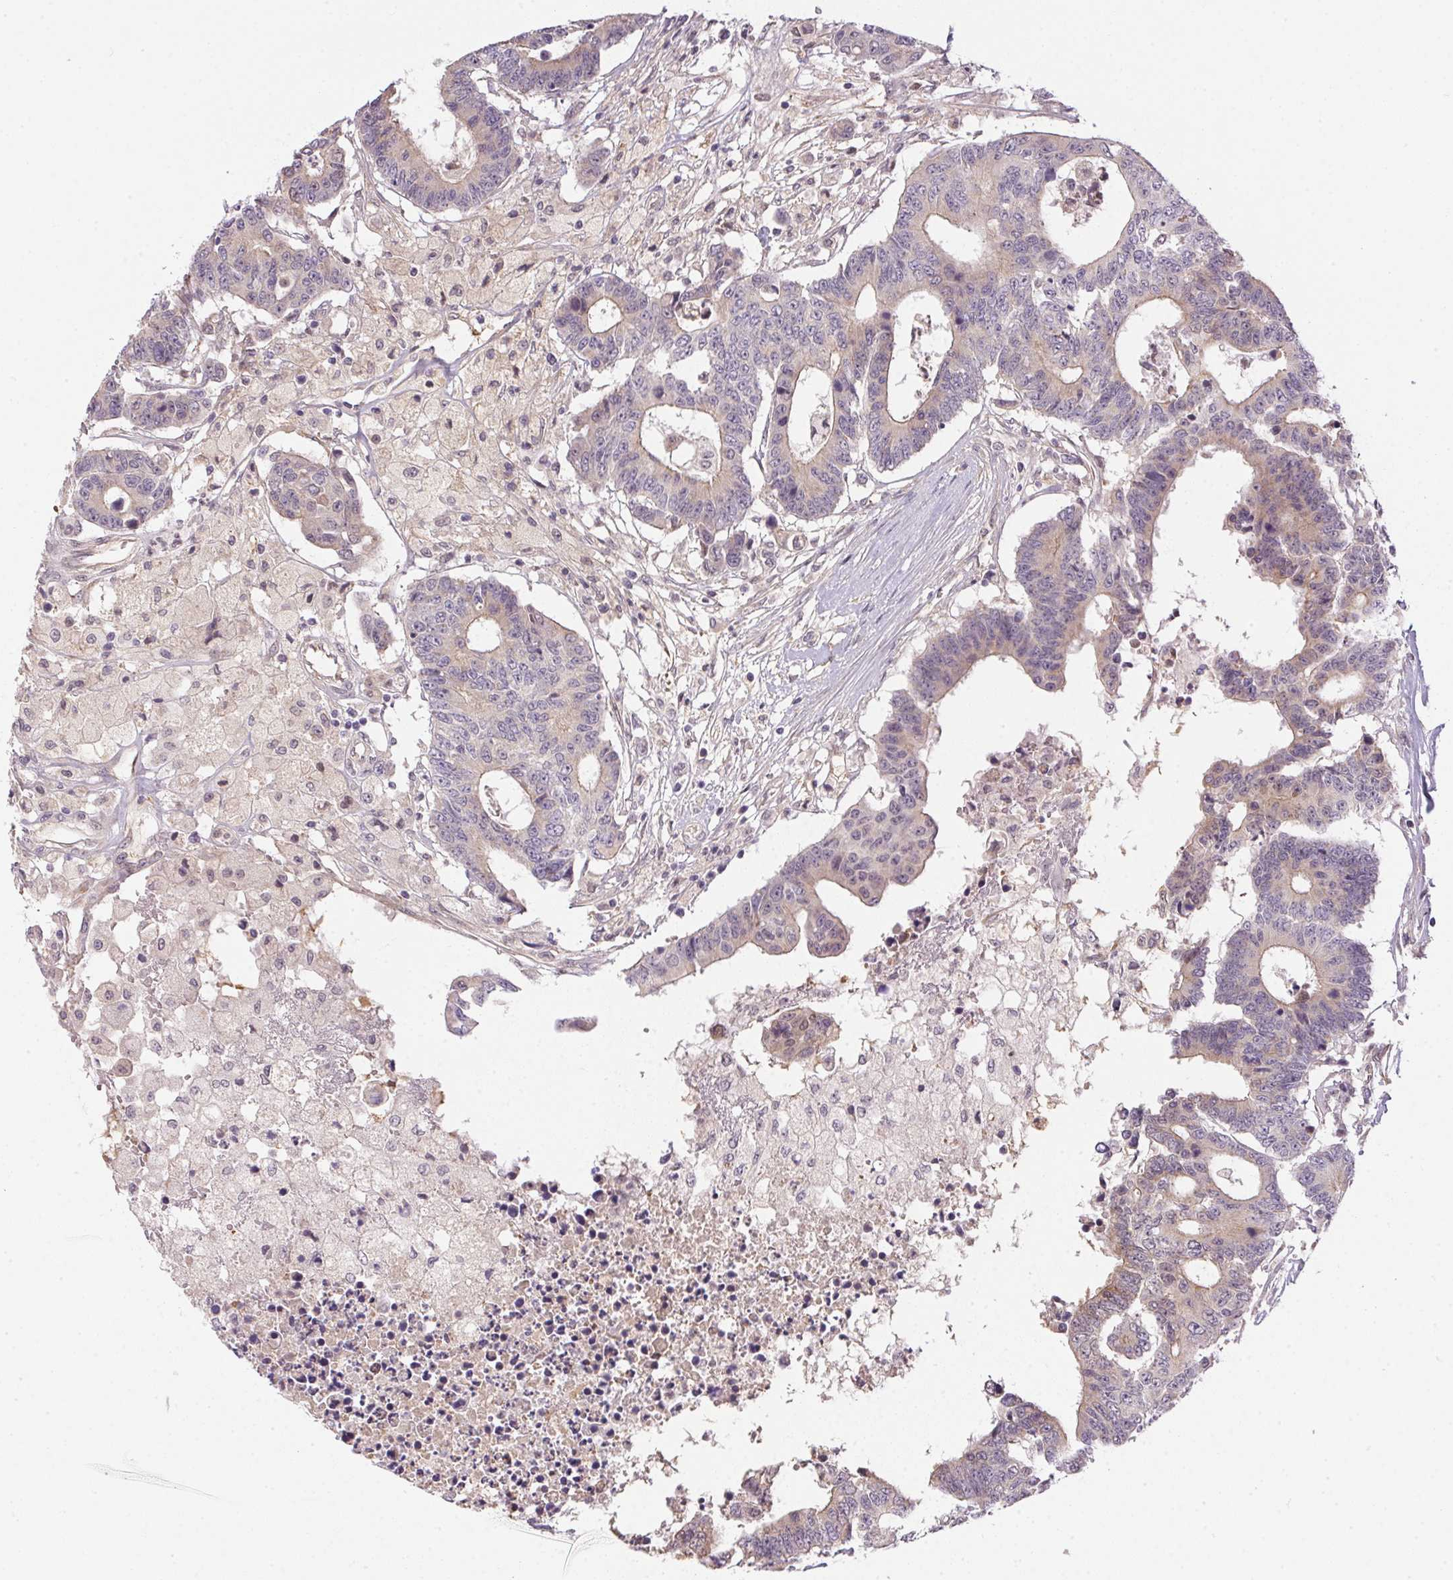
{"staining": {"intensity": "weak", "quantity": "<25%", "location": "cytoplasmic/membranous"}, "tissue": "colorectal cancer", "cell_type": "Tumor cells", "image_type": "cancer", "snomed": [{"axis": "morphology", "description": "Adenocarcinoma, NOS"}, {"axis": "topography", "description": "Colon"}], "caption": "Tumor cells are negative for brown protein staining in adenocarcinoma (colorectal).", "gene": "CFAP92", "patient": {"sex": "female", "age": 48}}